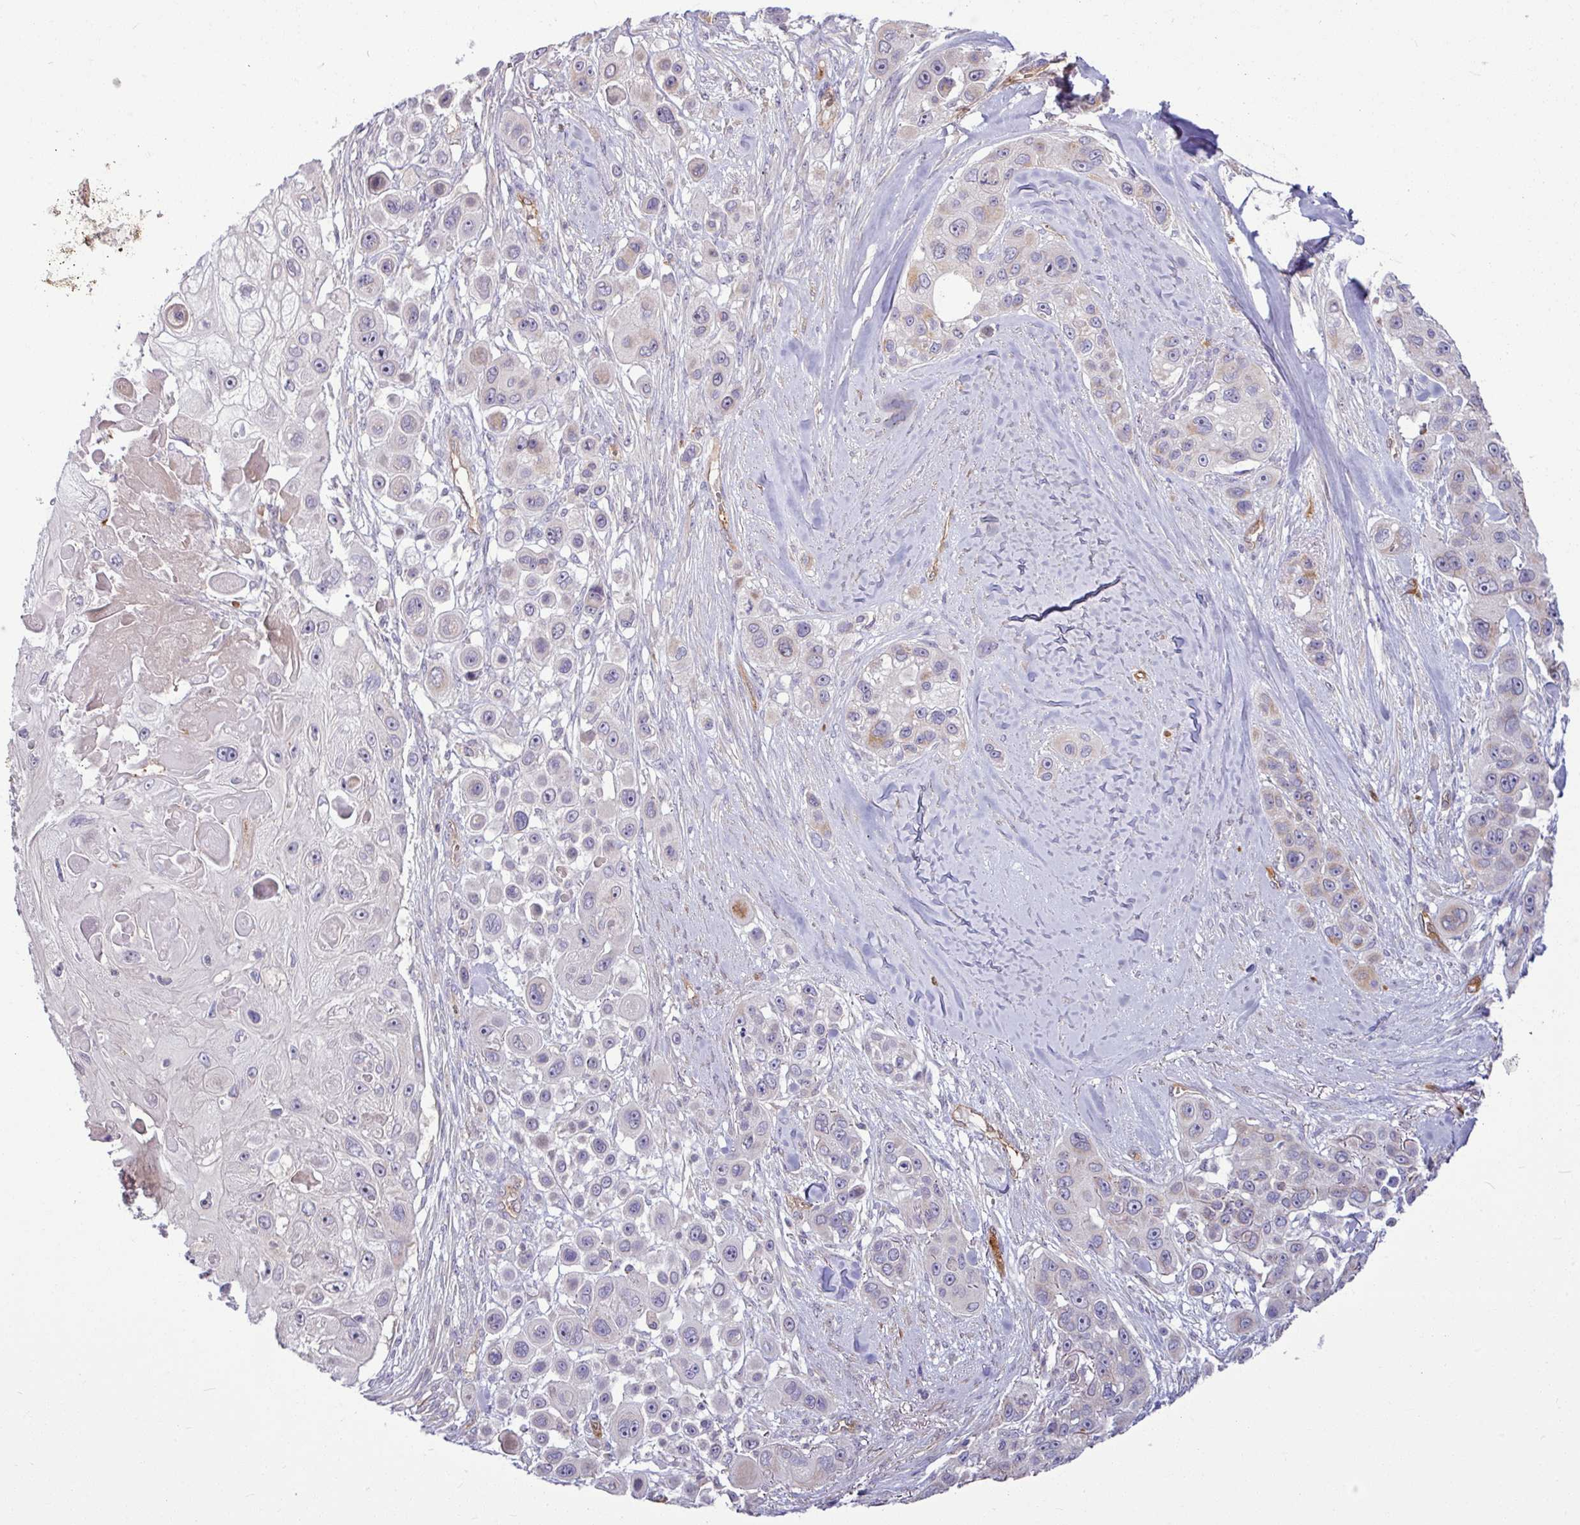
{"staining": {"intensity": "negative", "quantity": "none", "location": "none"}, "tissue": "skin cancer", "cell_type": "Tumor cells", "image_type": "cancer", "snomed": [{"axis": "morphology", "description": "Squamous cell carcinoma, NOS"}, {"axis": "topography", "description": "Skin"}], "caption": "DAB (3,3'-diaminobenzidine) immunohistochemical staining of skin cancer (squamous cell carcinoma) exhibits no significant expression in tumor cells. (DAB (3,3'-diaminobenzidine) immunohistochemistry (IHC) with hematoxylin counter stain).", "gene": "B4GALNT4", "patient": {"sex": "male", "age": 67}}